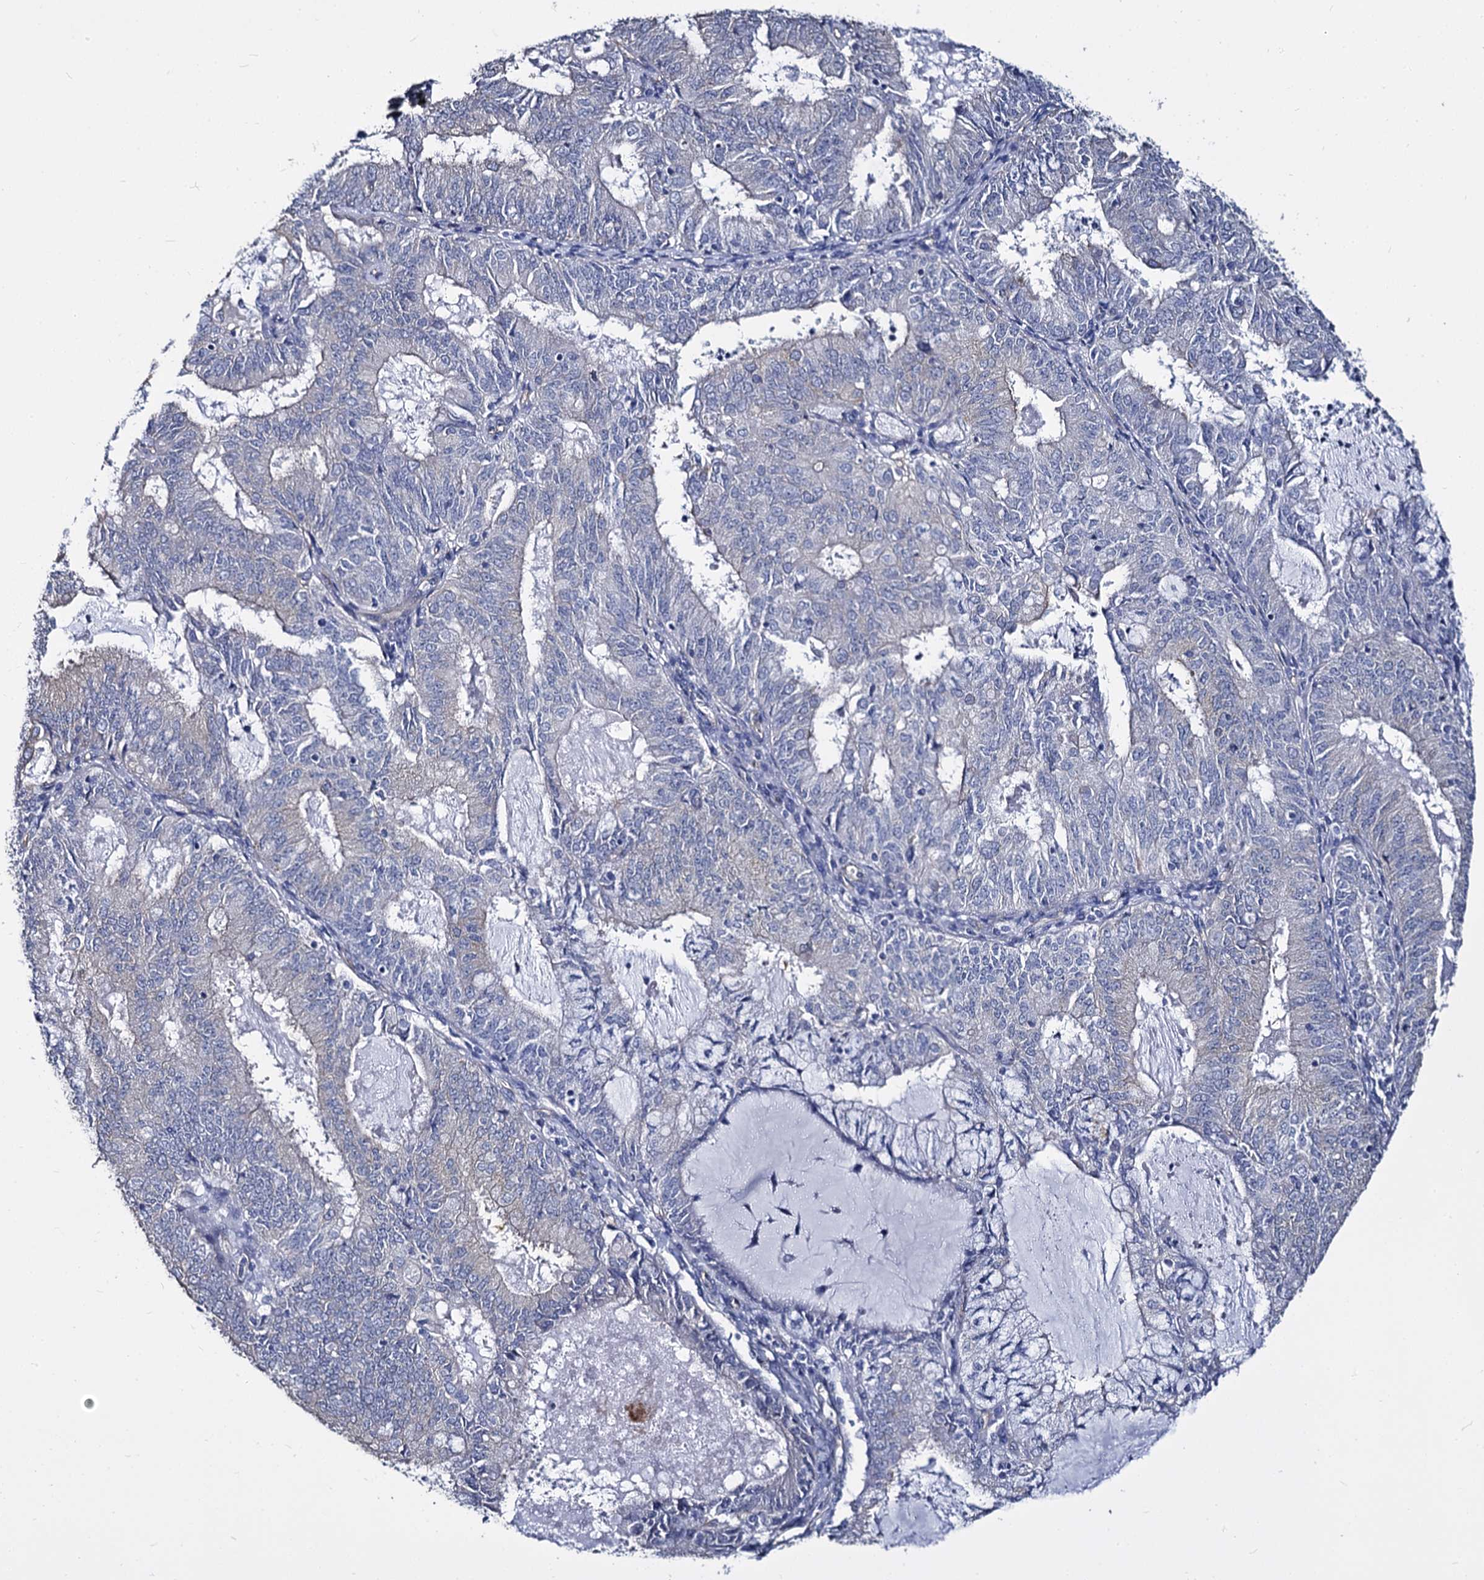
{"staining": {"intensity": "negative", "quantity": "none", "location": "none"}, "tissue": "endometrial cancer", "cell_type": "Tumor cells", "image_type": "cancer", "snomed": [{"axis": "morphology", "description": "Adenocarcinoma, NOS"}, {"axis": "topography", "description": "Endometrium"}], "caption": "Tumor cells are negative for protein expression in human endometrial cancer. (Stains: DAB IHC with hematoxylin counter stain, Microscopy: brightfield microscopy at high magnification).", "gene": "CBFB", "patient": {"sex": "female", "age": 57}}